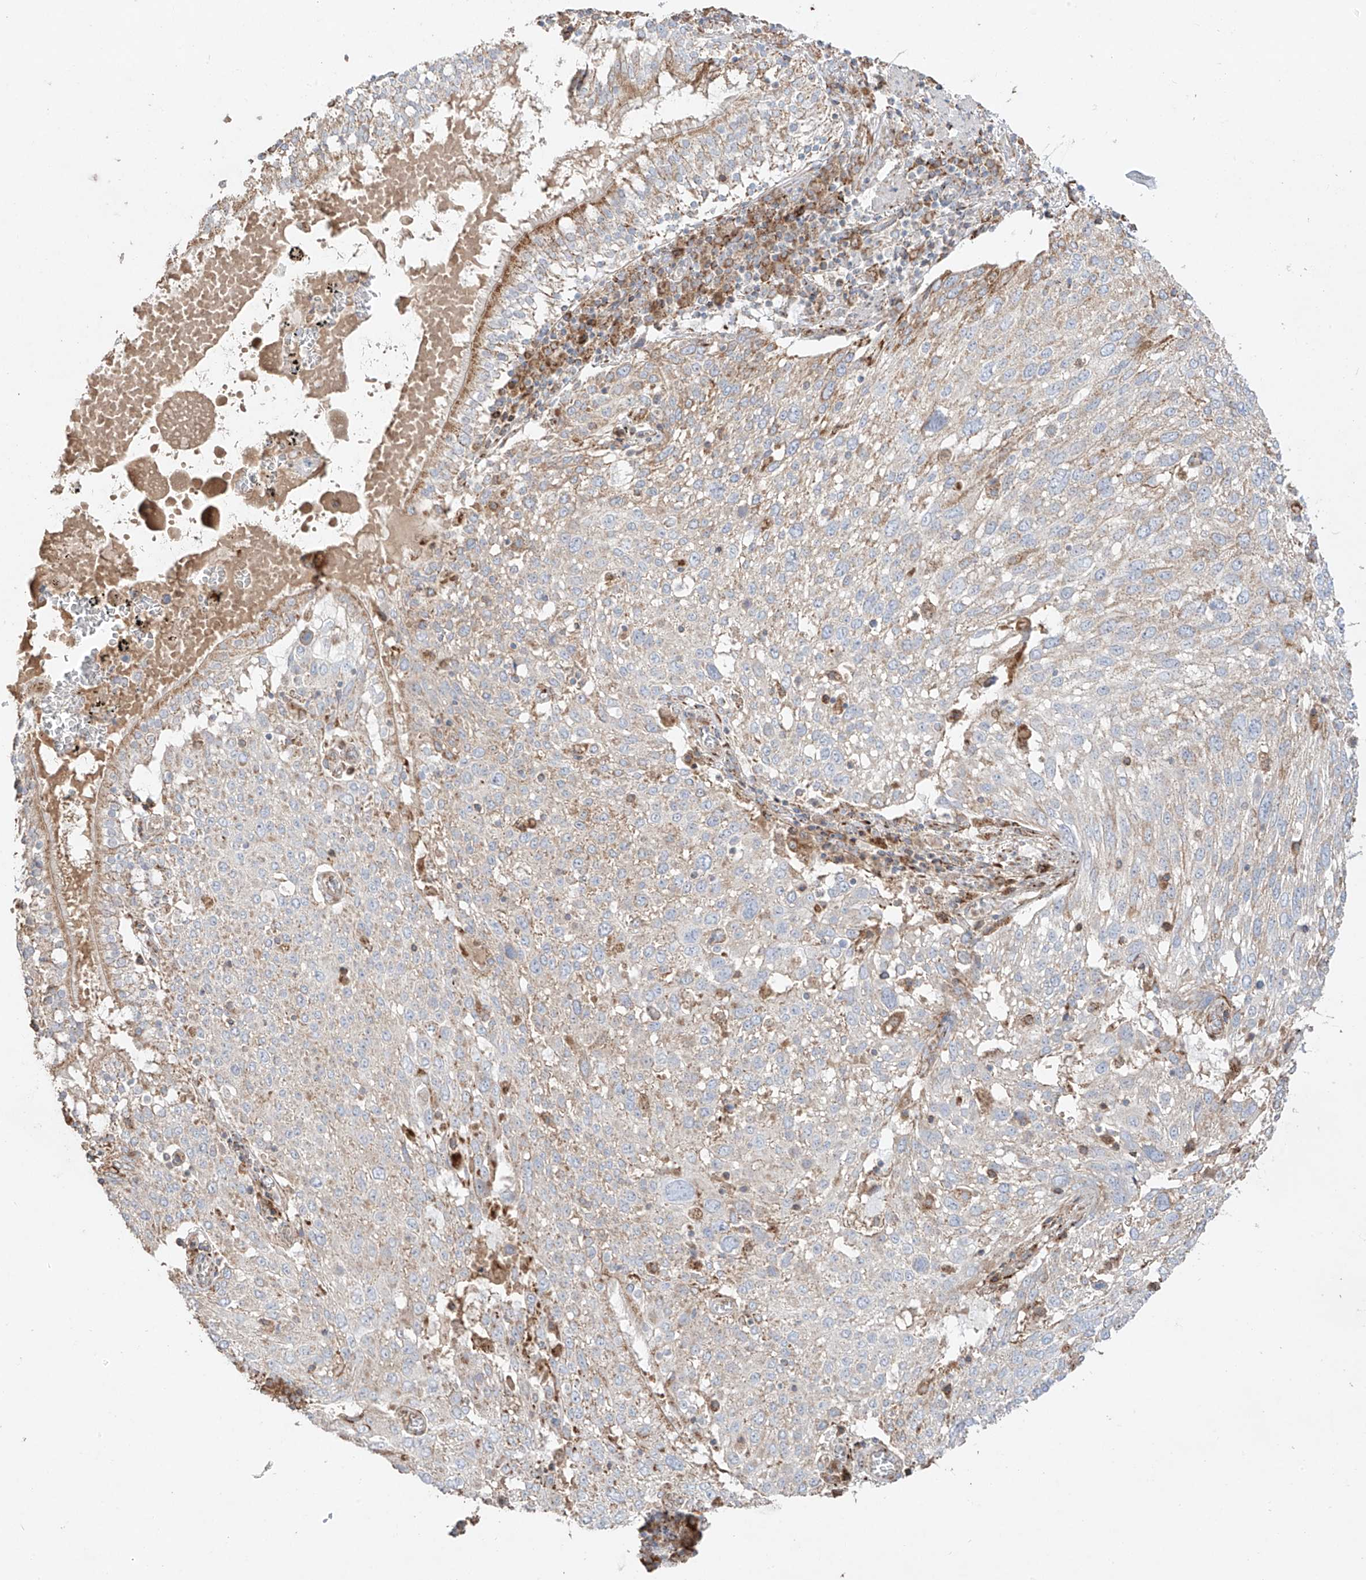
{"staining": {"intensity": "moderate", "quantity": "<25%", "location": "cytoplasmic/membranous"}, "tissue": "lung cancer", "cell_type": "Tumor cells", "image_type": "cancer", "snomed": [{"axis": "morphology", "description": "Squamous cell carcinoma, NOS"}, {"axis": "topography", "description": "Lung"}], "caption": "Moderate cytoplasmic/membranous staining for a protein is present in approximately <25% of tumor cells of lung cancer (squamous cell carcinoma) using immunohistochemistry.", "gene": "COLGALT2", "patient": {"sex": "male", "age": 65}}